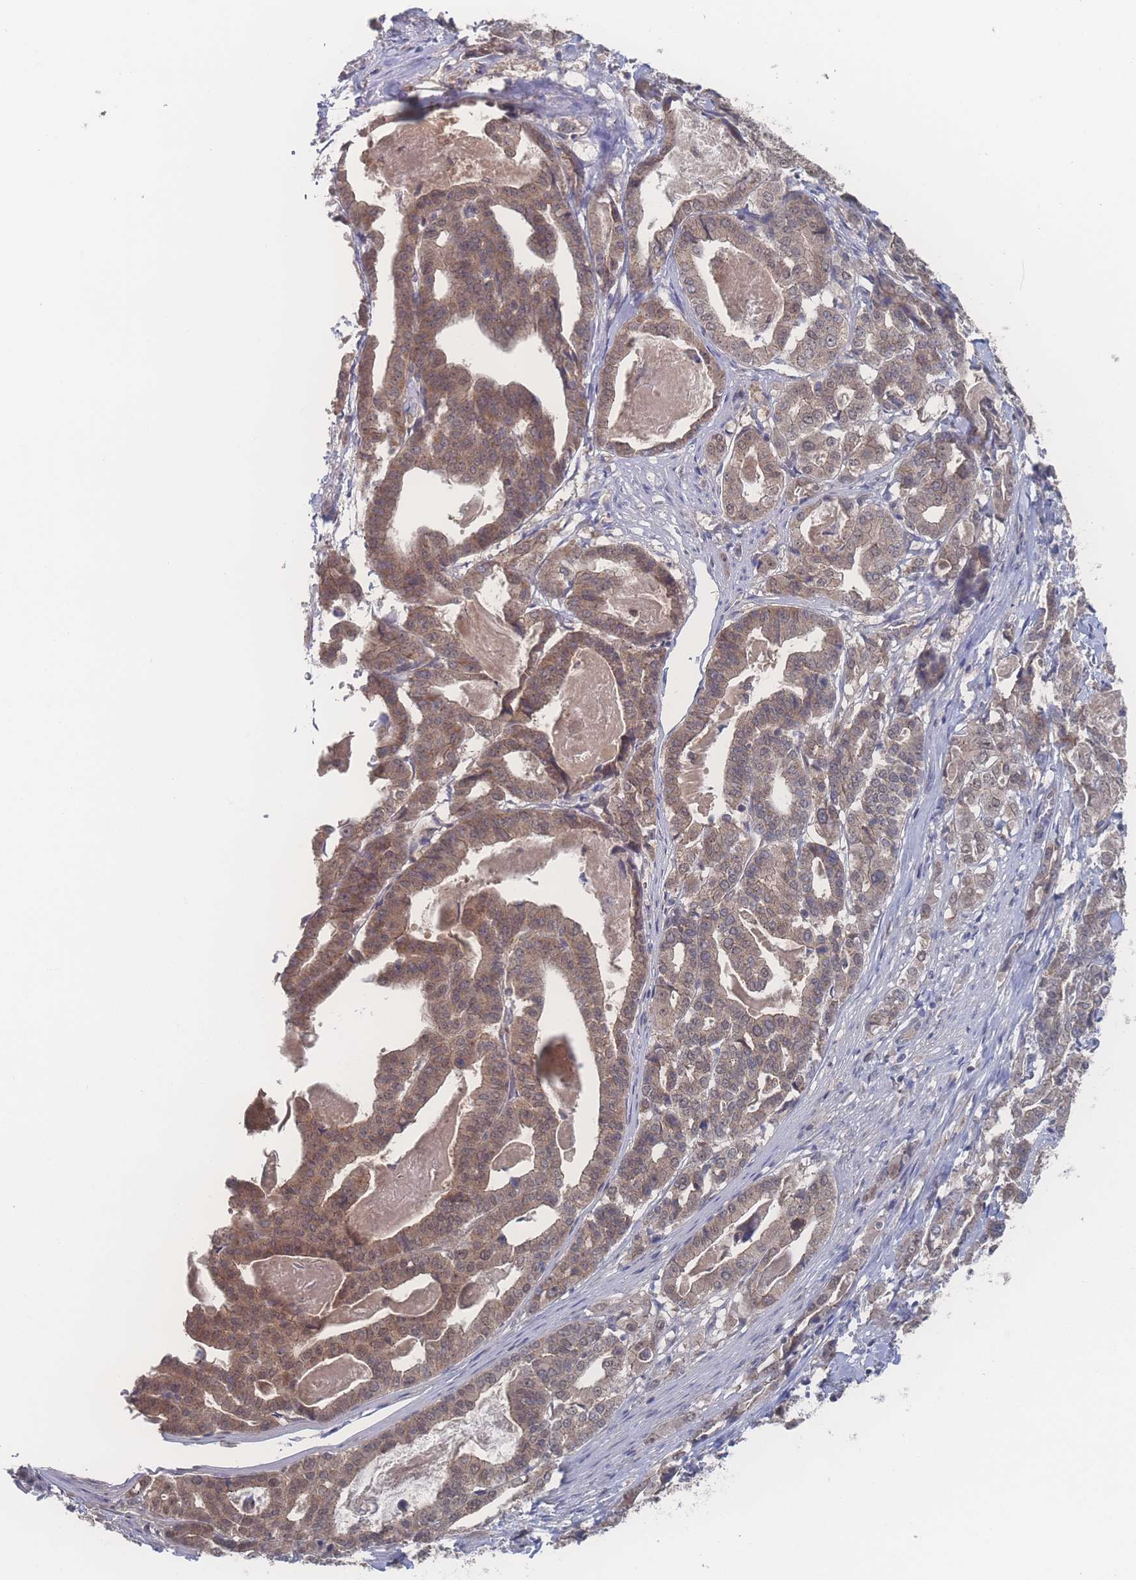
{"staining": {"intensity": "weak", "quantity": ">75%", "location": "cytoplasmic/membranous,nuclear"}, "tissue": "stomach cancer", "cell_type": "Tumor cells", "image_type": "cancer", "snomed": [{"axis": "morphology", "description": "Adenocarcinoma, NOS"}, {"axis": "topography", "description": "Stomach"}], "caption": "A low amount of weak cytoplasmic/membranous and nuclear expression is identified in approximately >75% of tumor cells in adenocarcinoma (stomach) tissue.", "gene": "NBEAL1", "patient": {"sex": "male", "age": 48}}